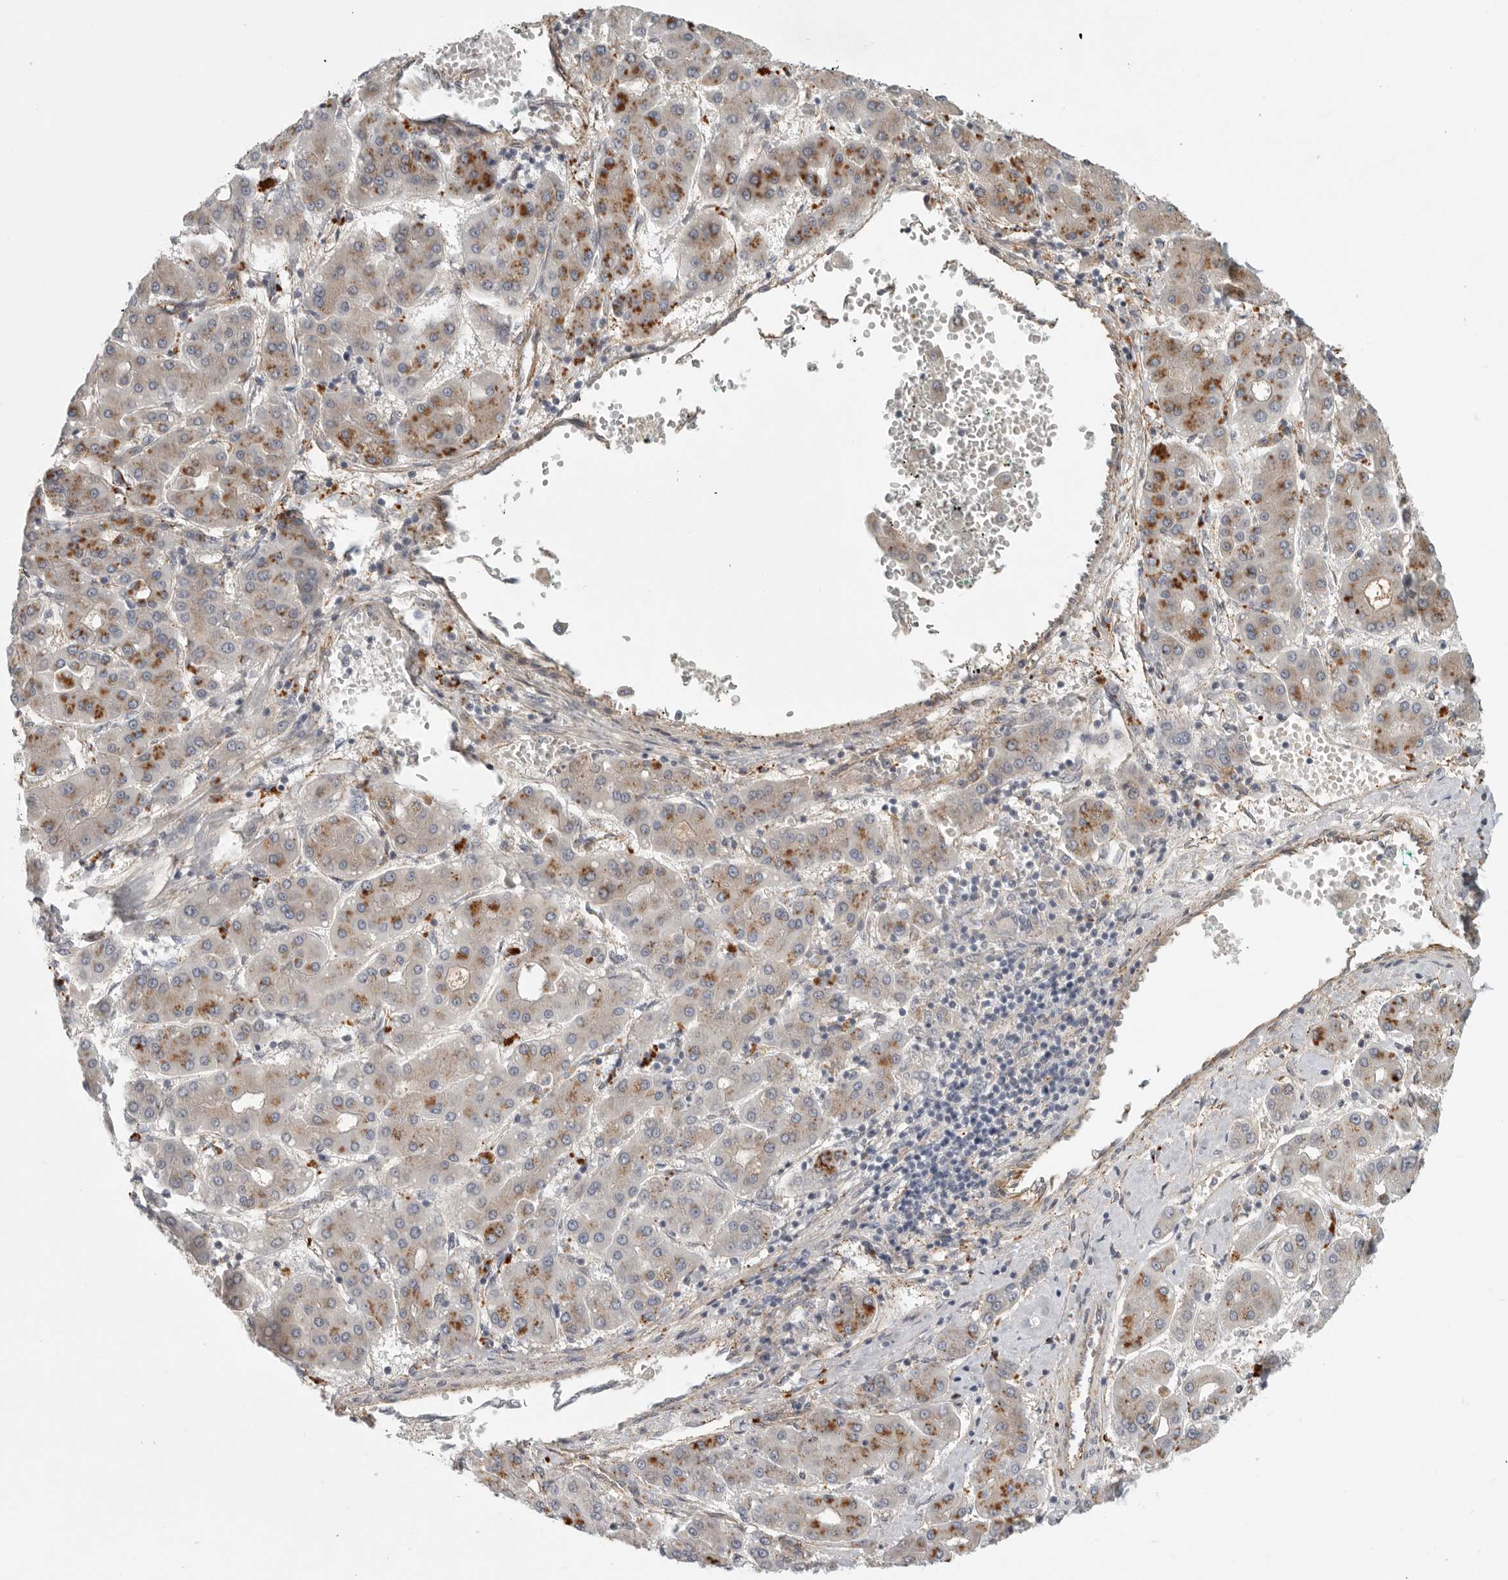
{"staining": {"intensity": "moderate", "quantity": "25%-75%", "location": "cytoplasmic/membranous"}, "tissue": "liver cancer", "cell_type": "Tumor cells", "image_type": "cancer", "snomed": [{"axis": "morphology", "description": "Carcinoma, Hepatocellular, NOS"}, {"axis": "topography", "description": "Liver"}], "caption": "This micrograph displays liver cancer (hepatocellular carcinoma) stained with immunohistochemistry (IHC) to label a protein in brown. The cytoplasmic/membranous of tumor cells show moderate positivity for the protein. Nuclei are counter-stained blue.", "gene": "LONRF1", "patient": {"sex": "male", "age": 65}}